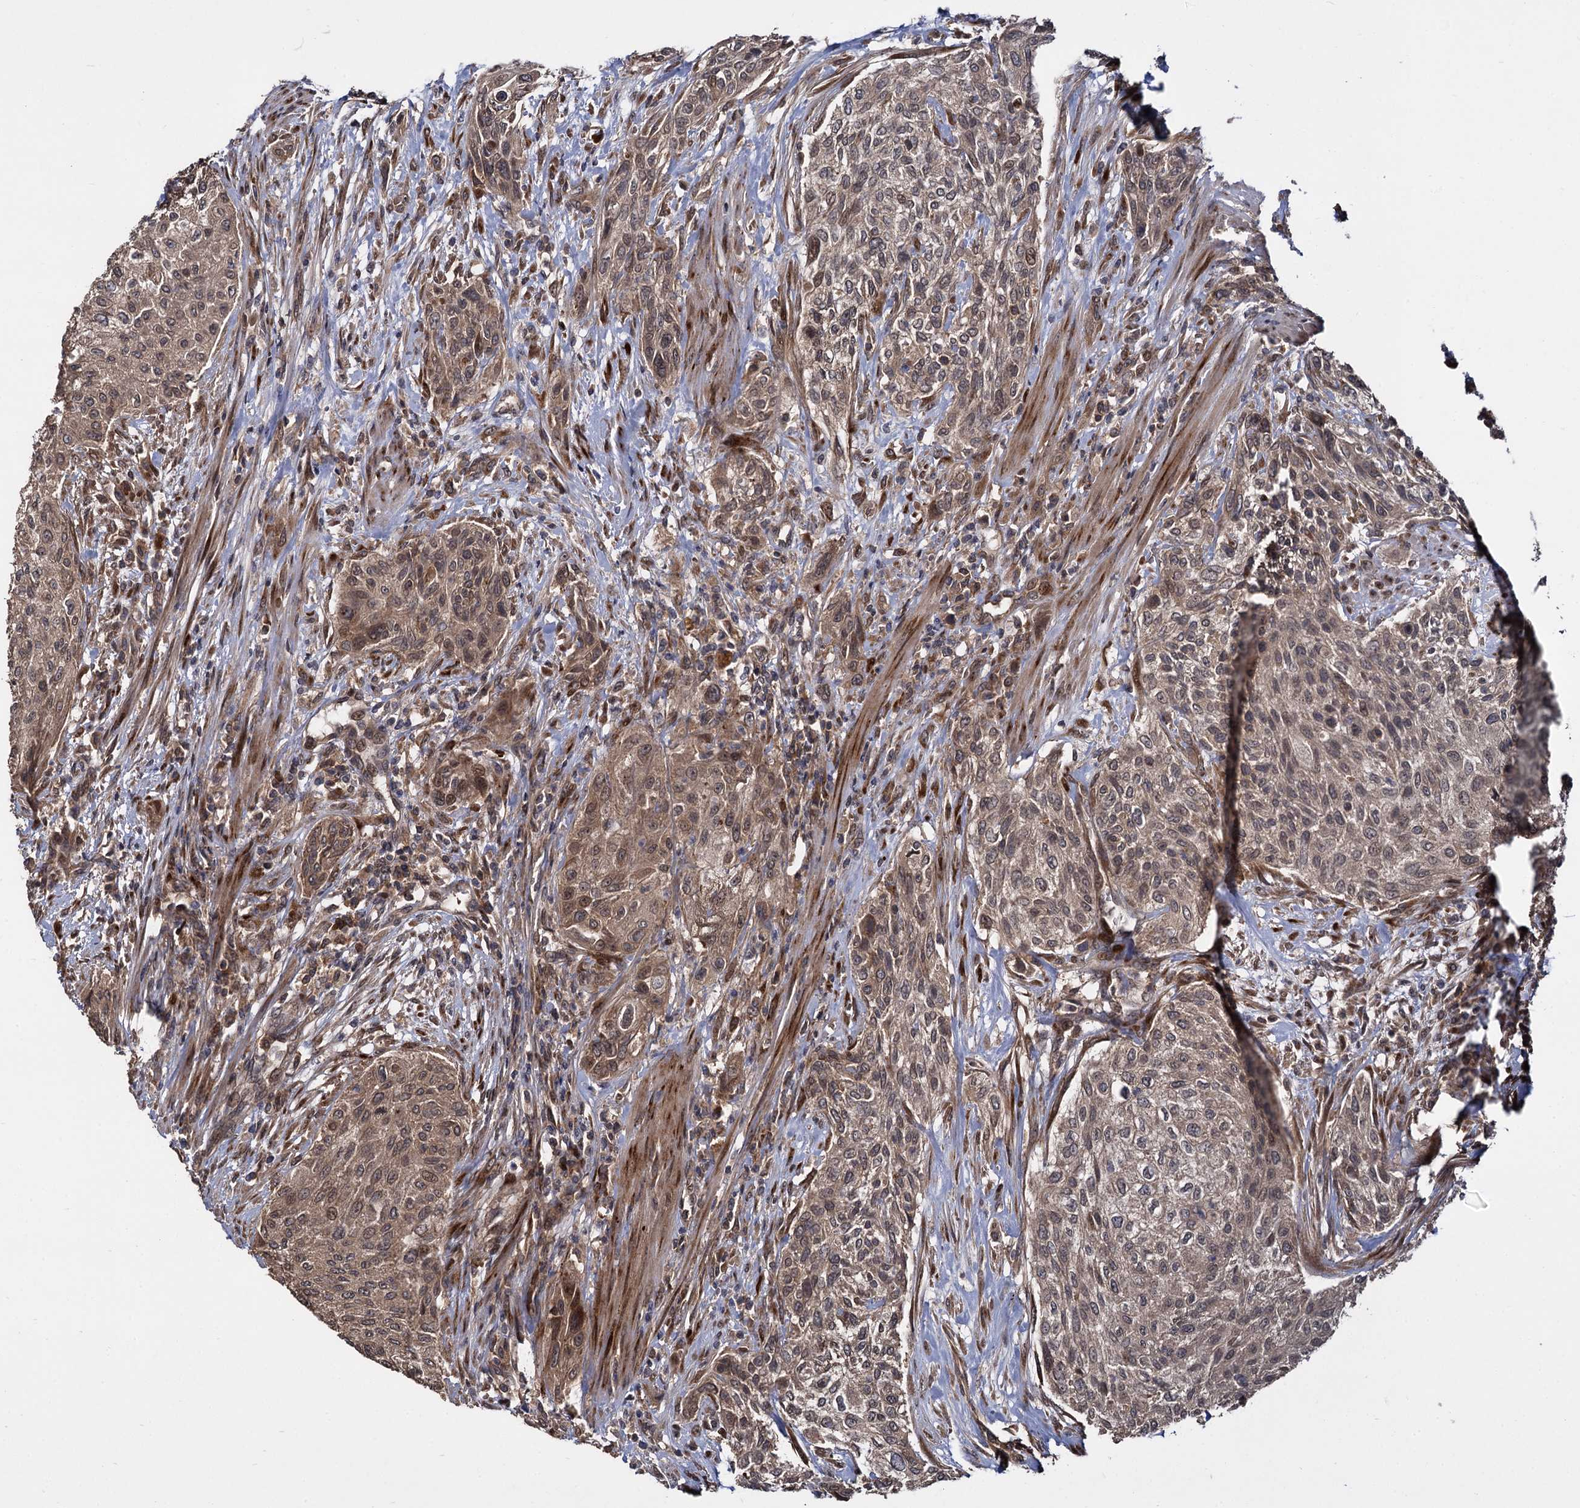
{"staining": {"intensity": "weak", "quantity": ">75%", "location": "cytoplasmic/membranous,nuclear"}, "tissue": "urothelial cancer", "cell_type": "Tumor cells", "image_type": "cancer", "snomed": [{"axis": "morphology", "description": "Normal tissue, NOS"}, {"axis": "morphology", "description": "Urothelial carcinoma, NOS"}, {"axis": "topography", "description": "Urinary bladder"}, {"axis": "topography", "description": "Peripheral nerve tissue"}], "caption": "Urothelial cancer tissue demonstrates weak cytoplasmic/membranous and nuclear positivity in about >75% of tumor cells", "gene": "INPPL1", "patient": {"sex": "male", "age": 35}}